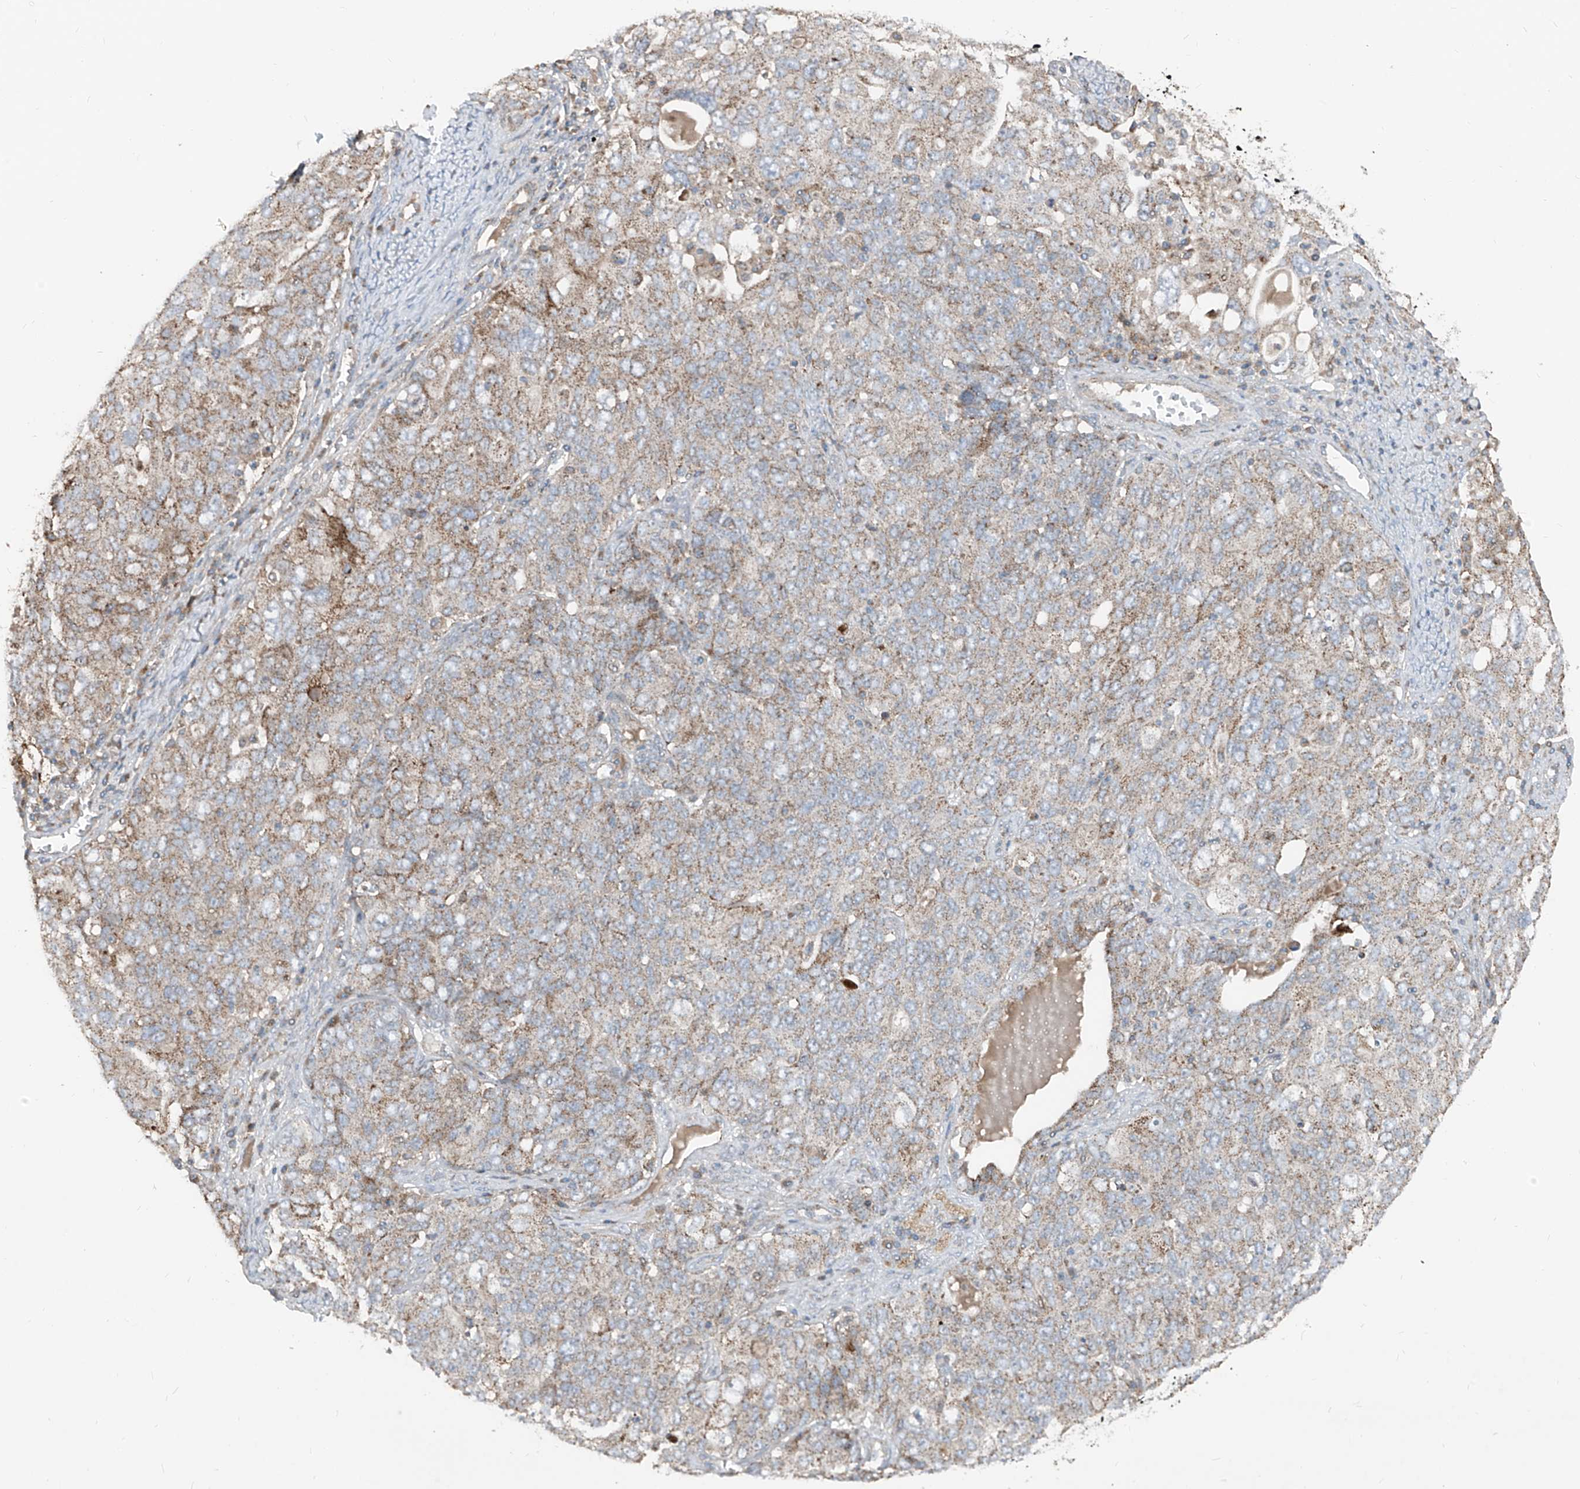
{"staining": {"intensity": "moderate", "quantity": "25%-75%", "location": "cytoplasmic/membranous"}, "tissue": "ovarian cancer", "cell_type": "Tumor cells", "image_type": "cancer", "snomed": [{"axis": "morphology", "description": "Carcinoma, endometroid"}, {"axis": "topography", "description": "Ovary"}], "caption": "Tumor cells exhibit moderate cytoplasmic/membranous staining in approximately 25%-75% of cells in ovarian endometroid carcinoma.", "gene": "ABCD3", "patient": {"sex": "female", "age": 62}}